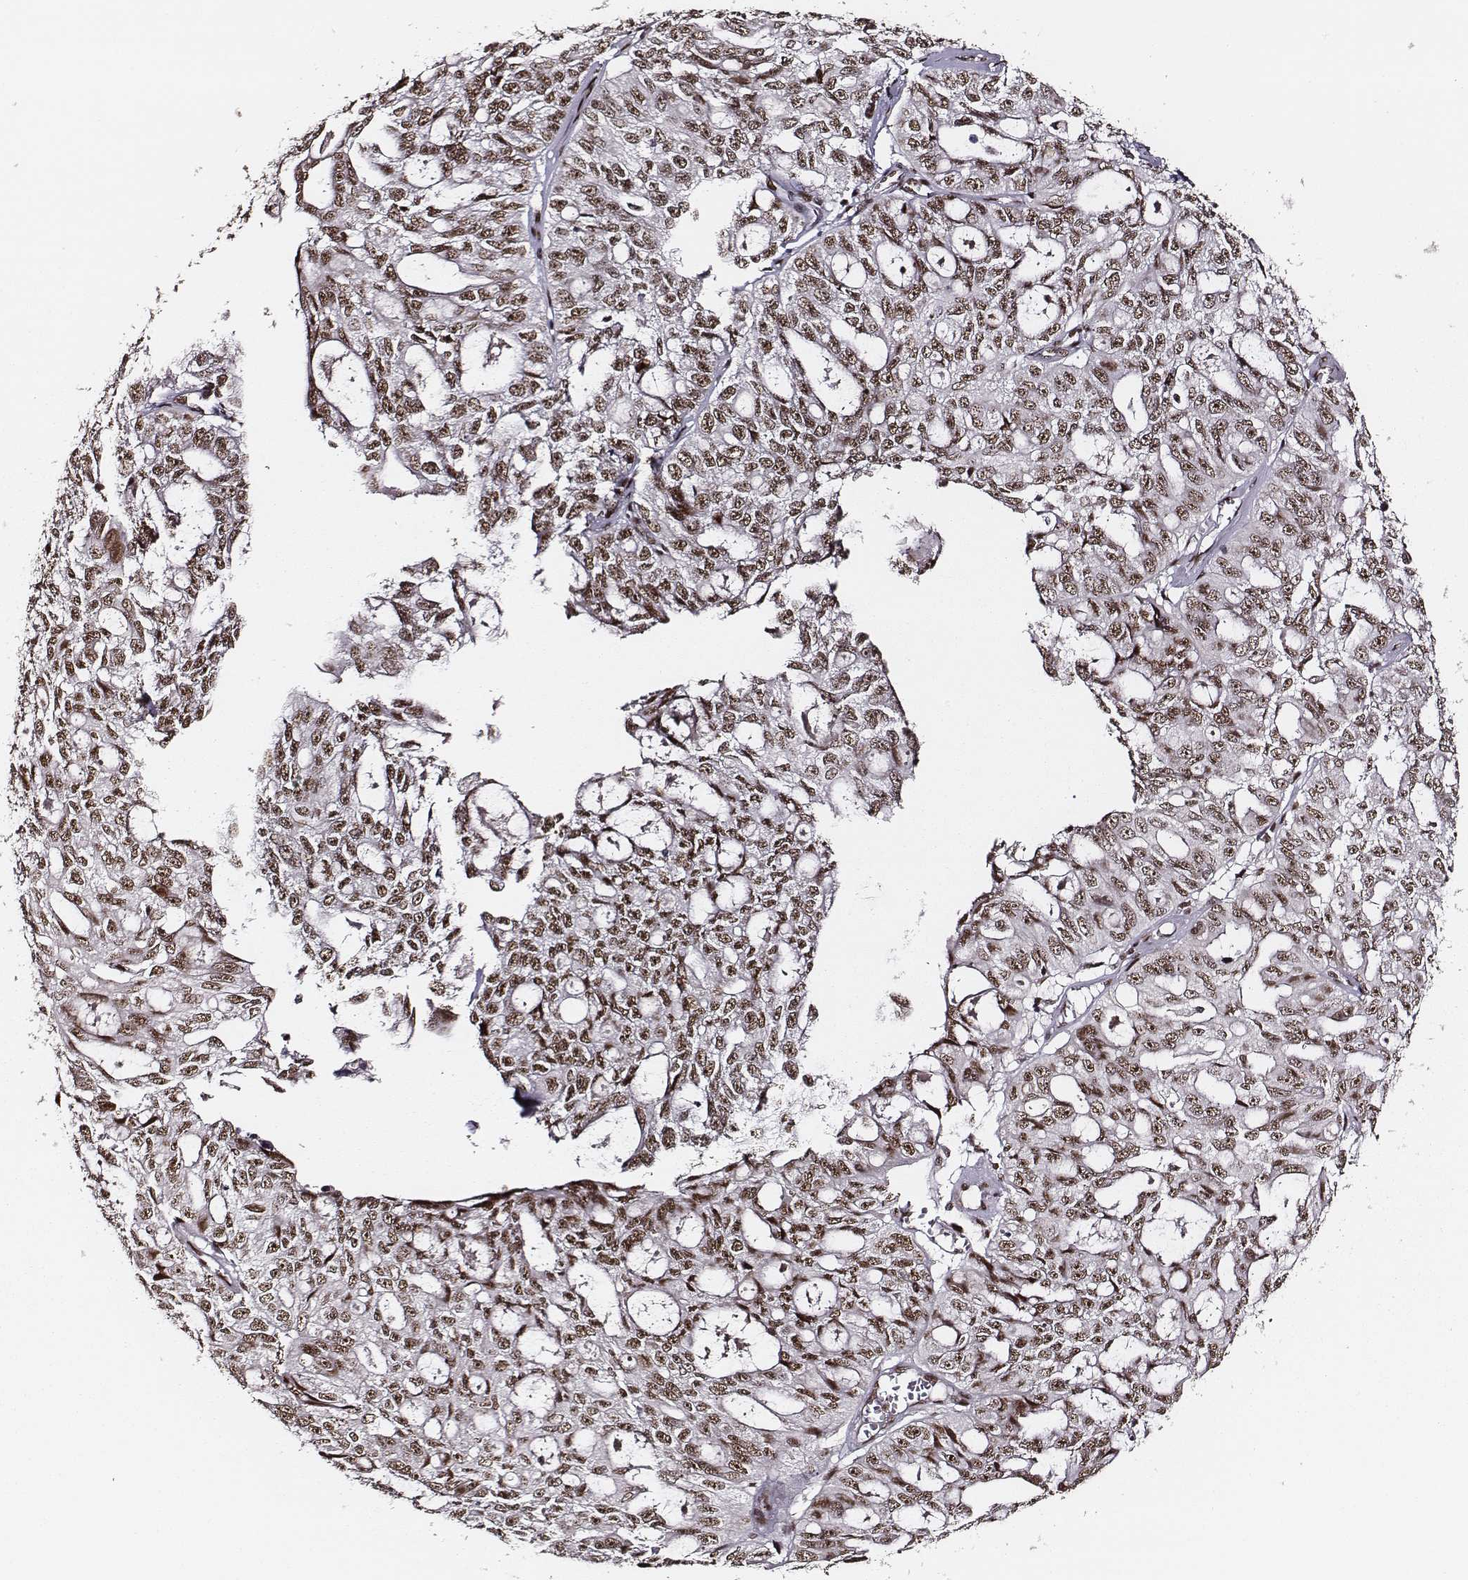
{"staining": {"intensity": "moderate", "quantity": ">75%", "location": "nuclear"}, "tissue": "ovarian cancer", "cell_type": "Tumor cells", "image_type": "cancer", "snomed": [{"axis": "morphology", "description": "Carcinoma, endometroid"}, {"axis": "topography", "description": "Ovary"}], "caption": "This is a photomicrograph of IHC staining of ovarian cancer (endometroid carcinoma), which shows moderate positivity in the nuclear of tumor cells.", "gene": "PPARA", "patient": {"sex": "female", "age": 65}}